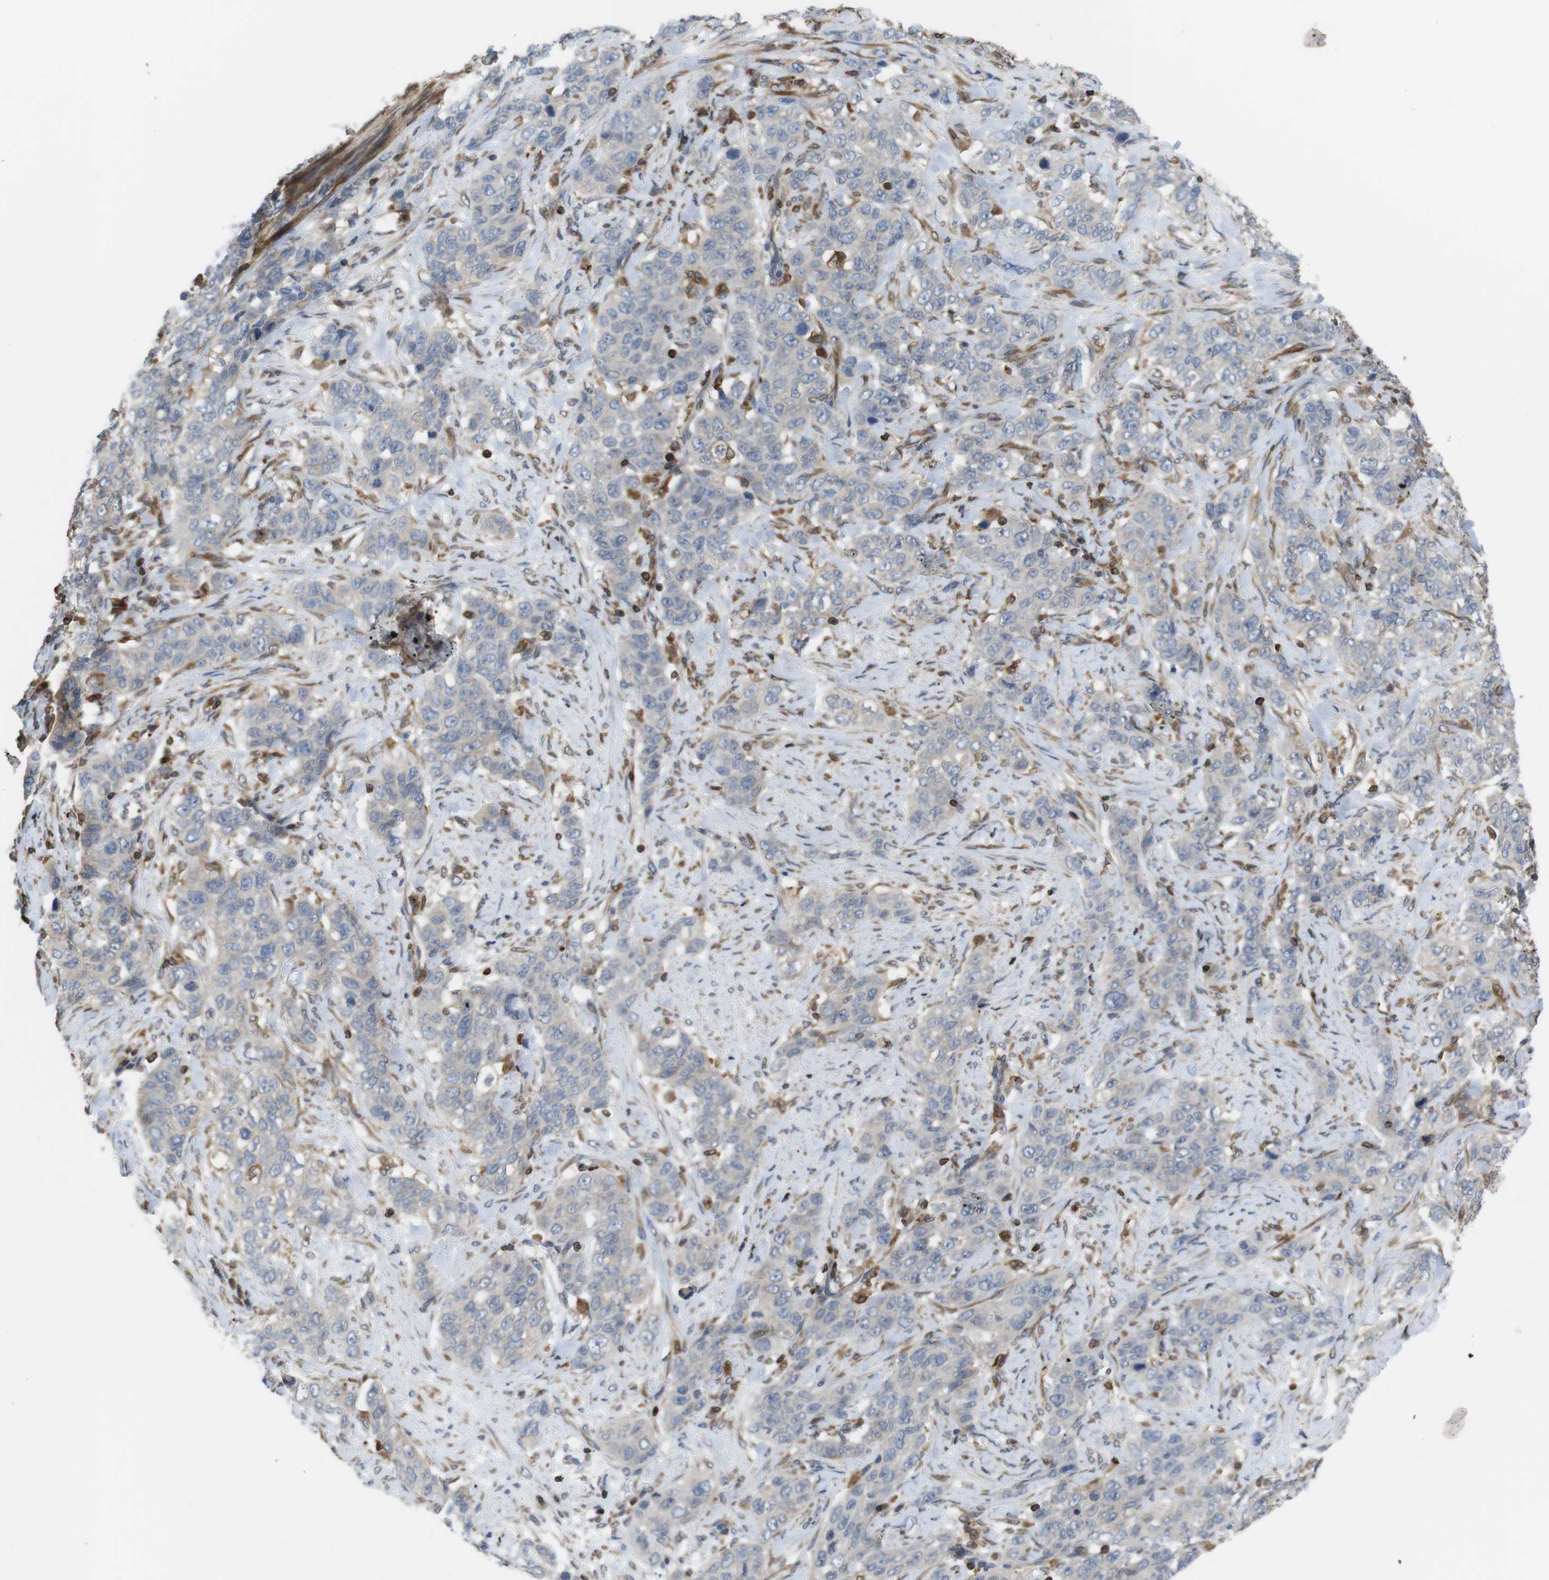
{"staining": {"intensity": "weak", "quantity": ">75%", "location": "cytoplasmic/membranous"}, "tissue": "stomach cancer", "cell_type": "Tumor cells", "image_type": "cancer", "snomed": [{"axis": "morphology", "description": "Adenocarcinoma, NOS"}, {"axis": "topography", "description": "Stomach"}], "caption": "Stomach cancer stained with a brown dye exhibits weak cytoplasmic/membranous positive staining in about >75% of tumor cells.", "gene": "ARL6IP5", "patient": {"sex": "male", "age": 48}}